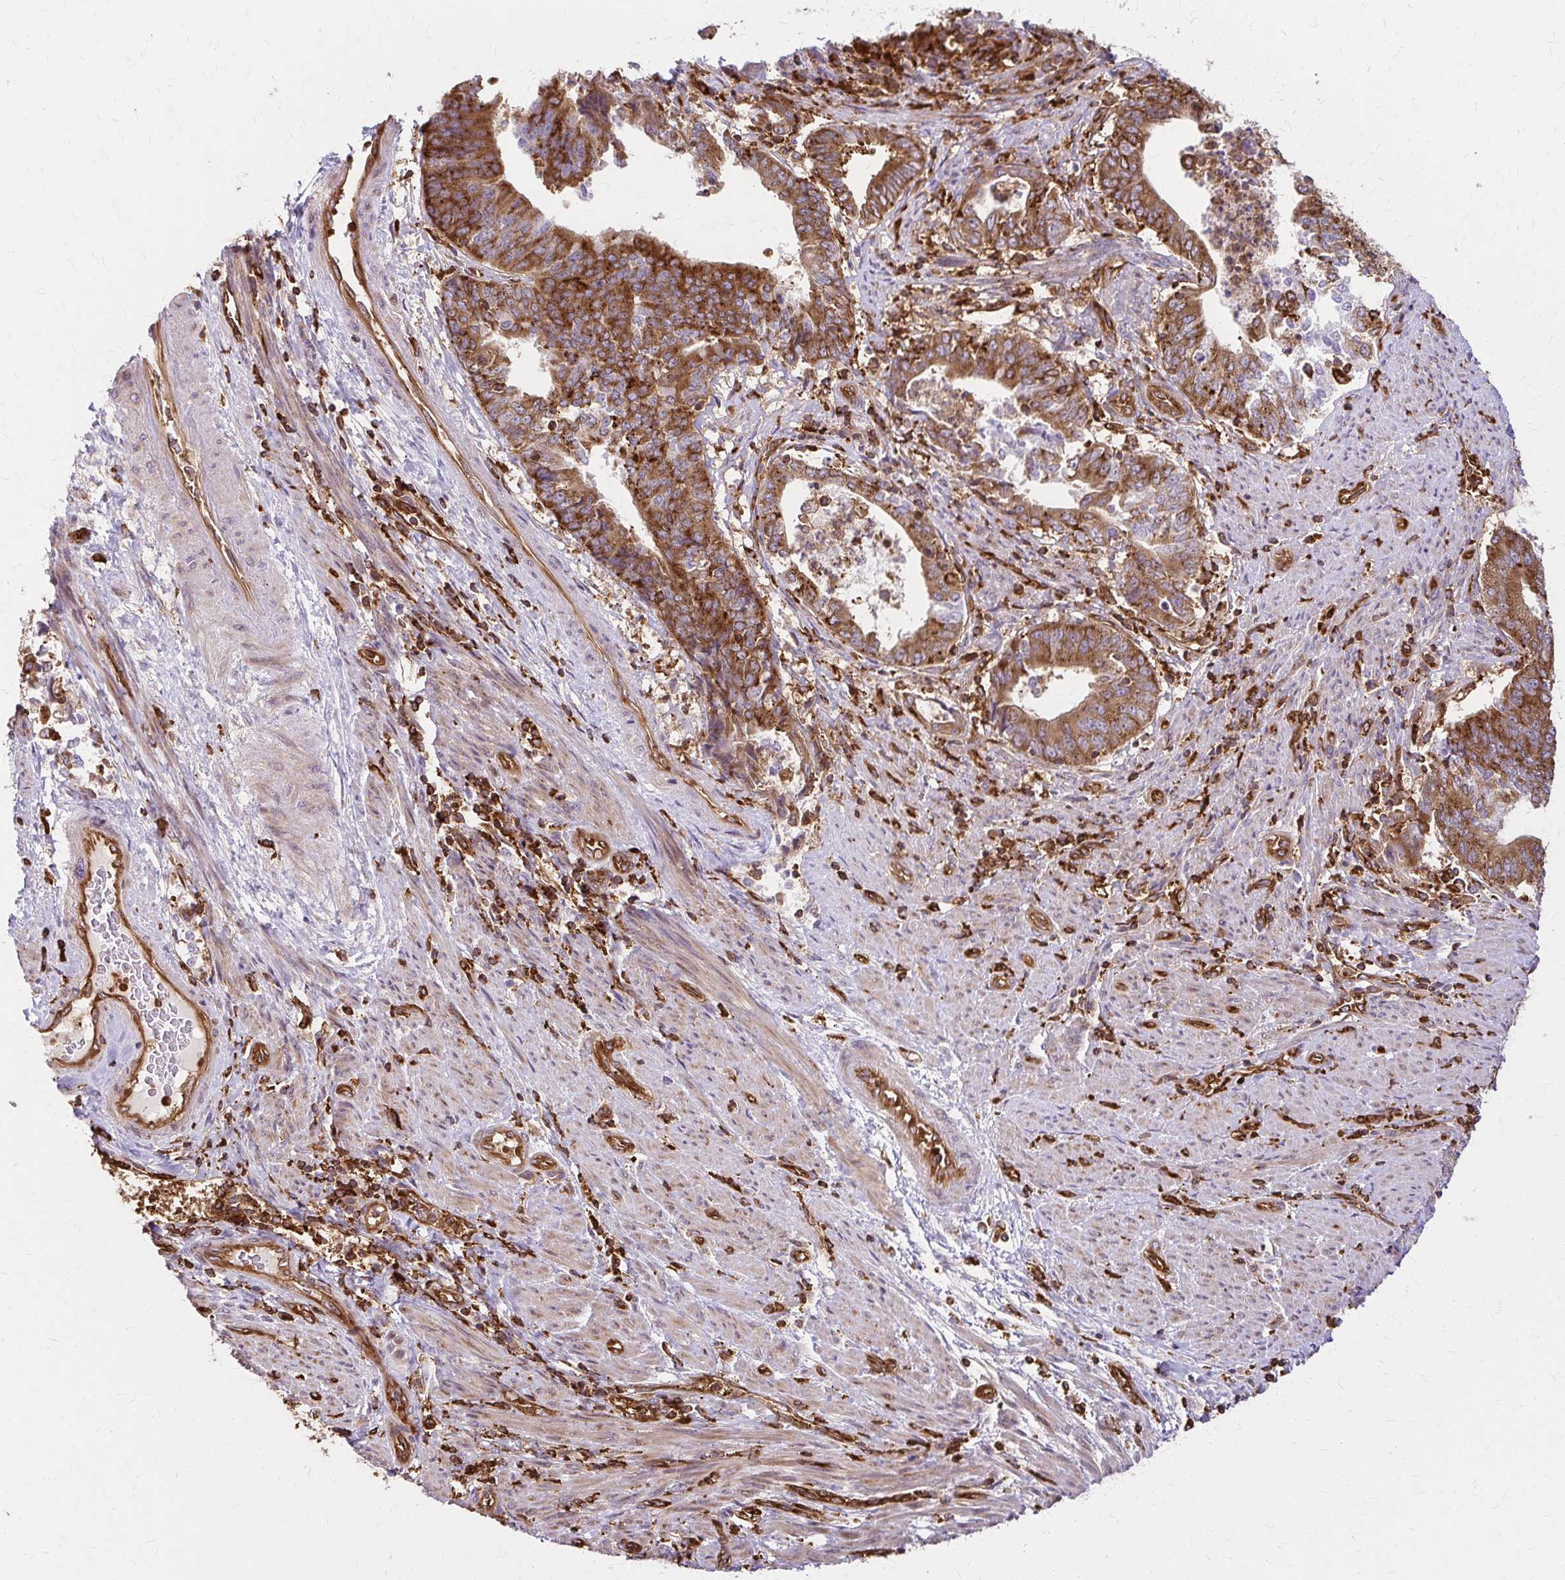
{"staining": {"intensity": "moderate", "quantity": "25%-75%", "location": "cytoplasmic/membranous"}, "tissue": "endometrial cancer", "cell_type": "Tumor cells", "image_type": "cancer", "snomed": [{"axis": "morphology", "description": "Adenocarcinoma, NOS"}, {"axis": "topography", "description": "Endometrium"}], "caption": "Endometrial cancer (adenocarcinoma) stained with DAB immunohistochemistry exhibits medium levels of moderate cytoplasmic/membranous staining in about 25%-75% of tumor cells. (DAB = brown stain, brightfield microscopy at high magnification).", "gene": "WASF2", "patient": {"sex": "female", "age": 65}}